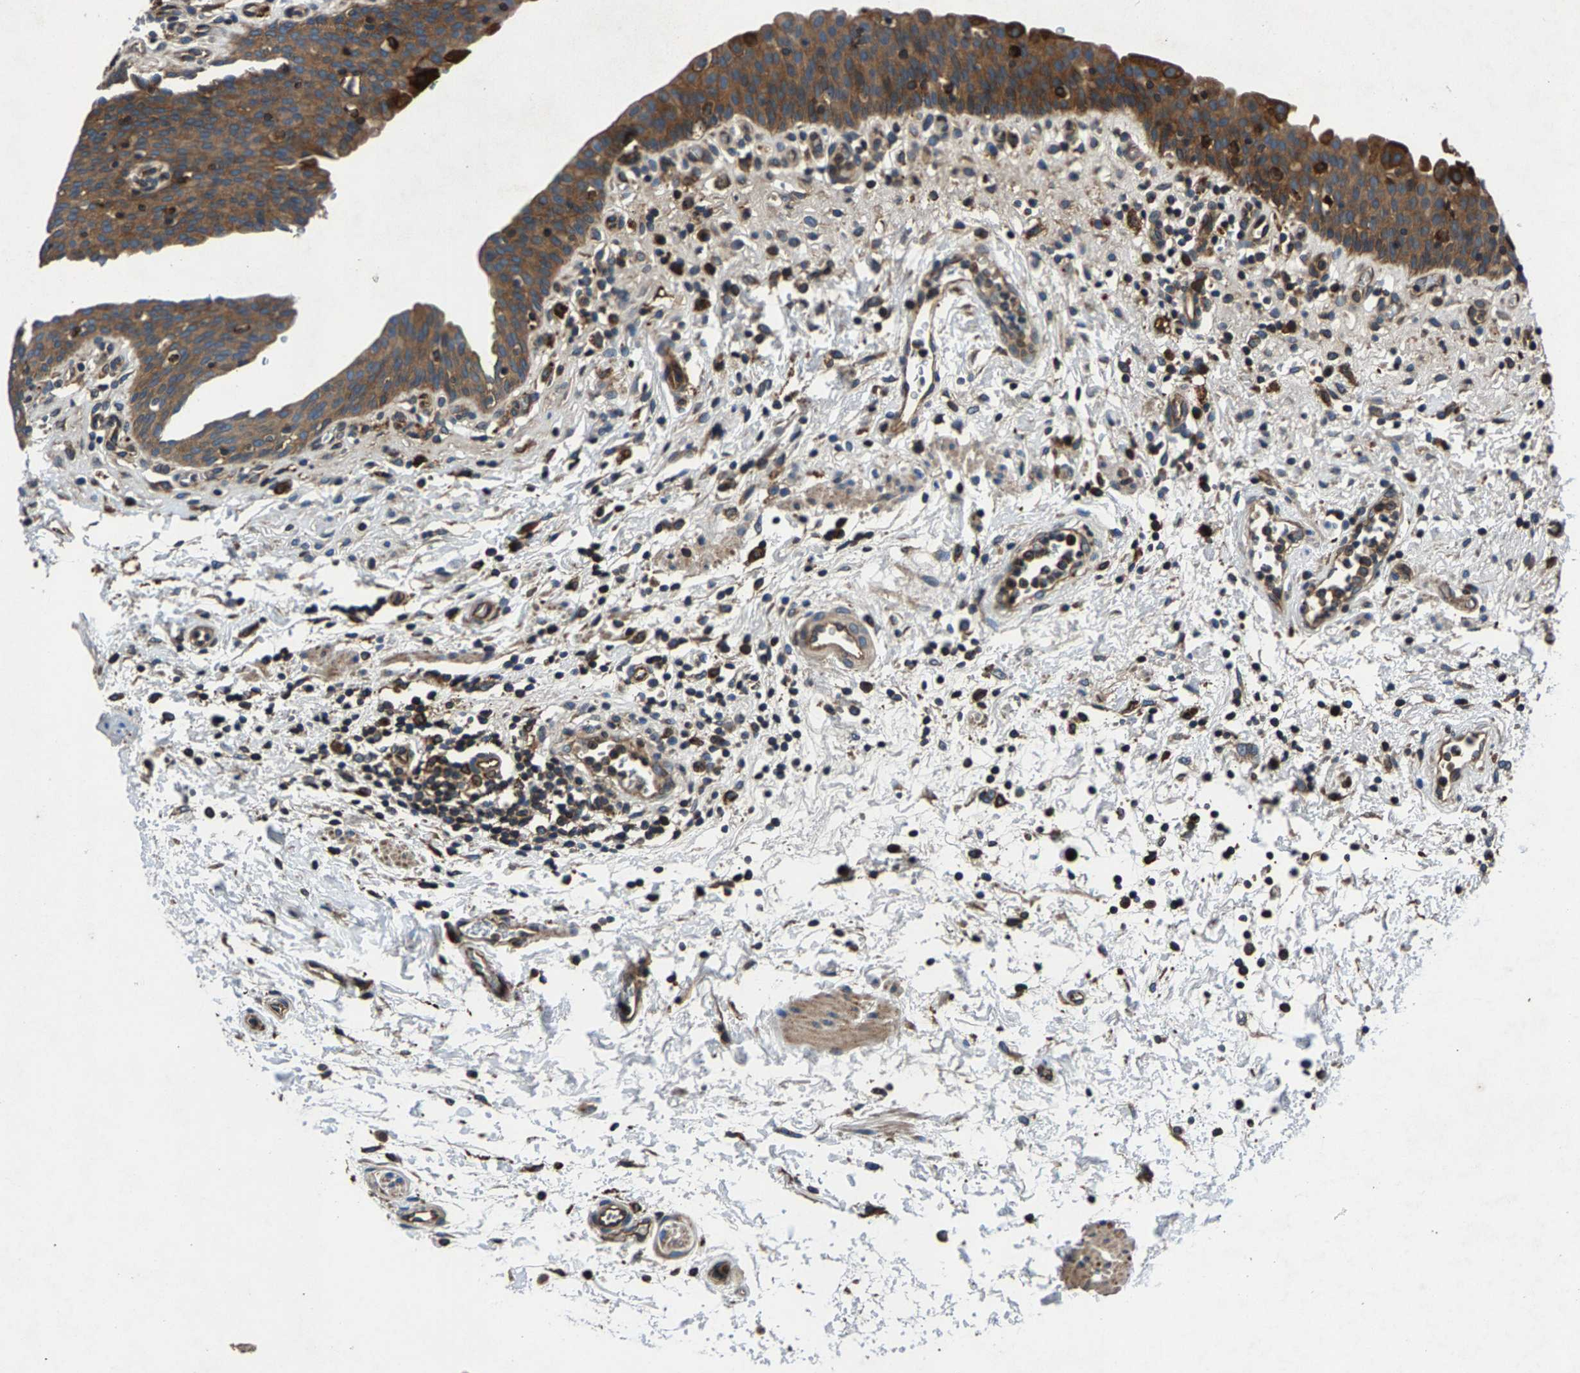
{"staining": {"intensity": "moderate", "quantity": ">75%", "location": "cytoplasmic/membranous"}, "tissue": "urinary bladder", "cell_type": "Urothelial cells", "image_type": "normal", "snomed": [{"axis": "morphology", "description": "Normal tissue, NOS"}, {"axis": "topography", "description": "Urinary bladder"}], "caption": "A brown stain shows moderate cytoplasmic/membranous staining of a protein in urothelial cells of benign human urinary bladder. (DAB (3,3'-diaminobenzidine) = brown stain, brightfield microscopy at high magnification).", "gene": "LPCAT1", "patient": {"sex": "male", "age": 37}}